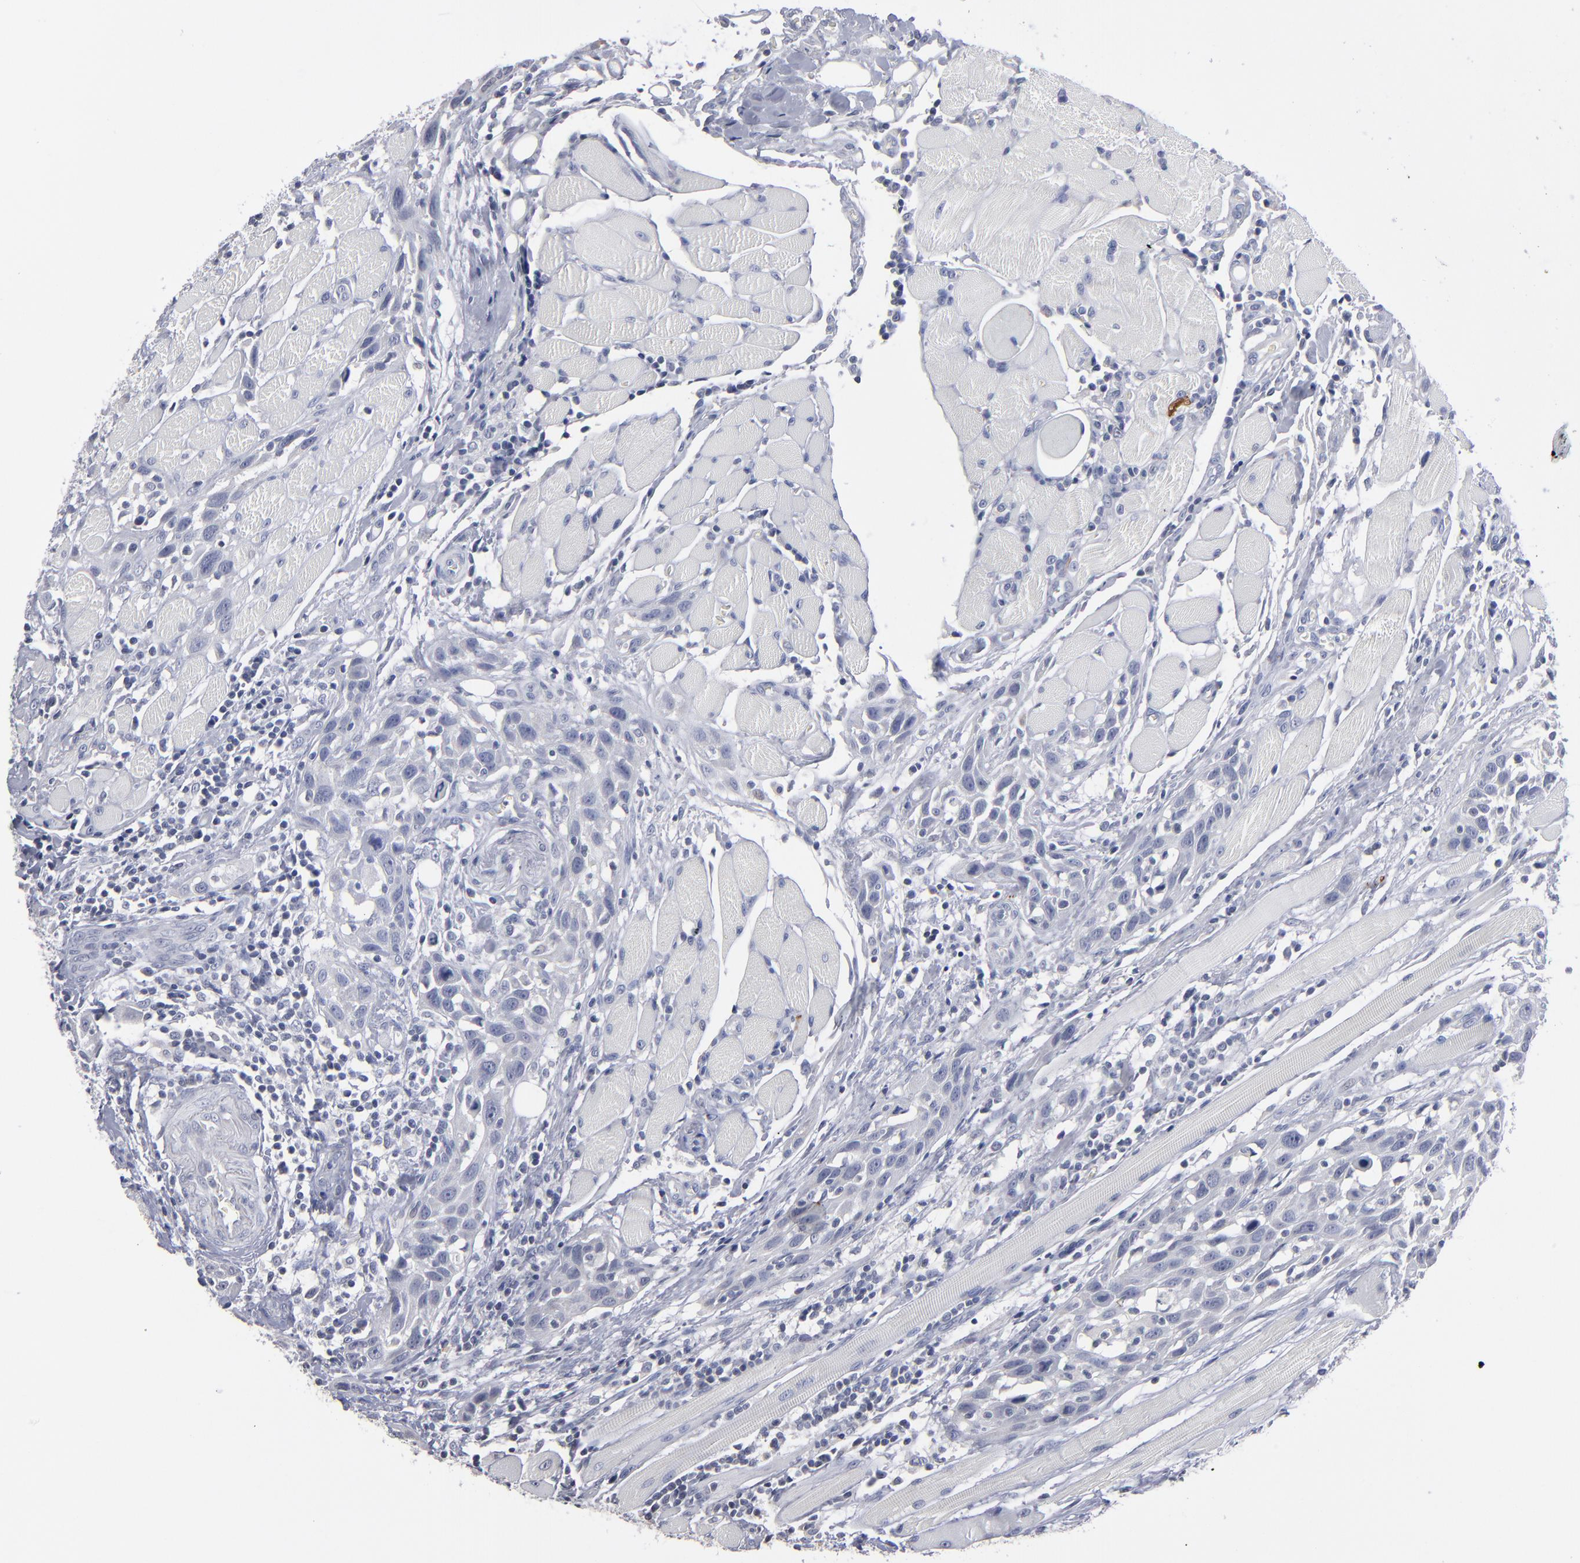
{"staining": {"intensity": "negative", "quantity": "none", "location": "none"}, "tissue": "head and neck cancer", "cell_type": "Tumor cells", "image_type": "cancer", "snomed": [{"axis": "morphology", "description": "Squamous cell carcinoma, NOS"}, {"axis": "topography", "description": "Oral tissue"}, {"axis": "topography", "description": "Head-Neck"}], "caption": "IHC photomicrograph of neoplastic tissue: head and neck cancer (squamous cell carcinoma) stained with DAB reveals no significant protein expression in tumor cells. (Stains: DAB immunohistochemistry with hematoxylin counter stain, Microscopy: brightfield microscopy at high magnification).", "gene": "RPH3A", "patient": {"sex": "female", "age": 50}}